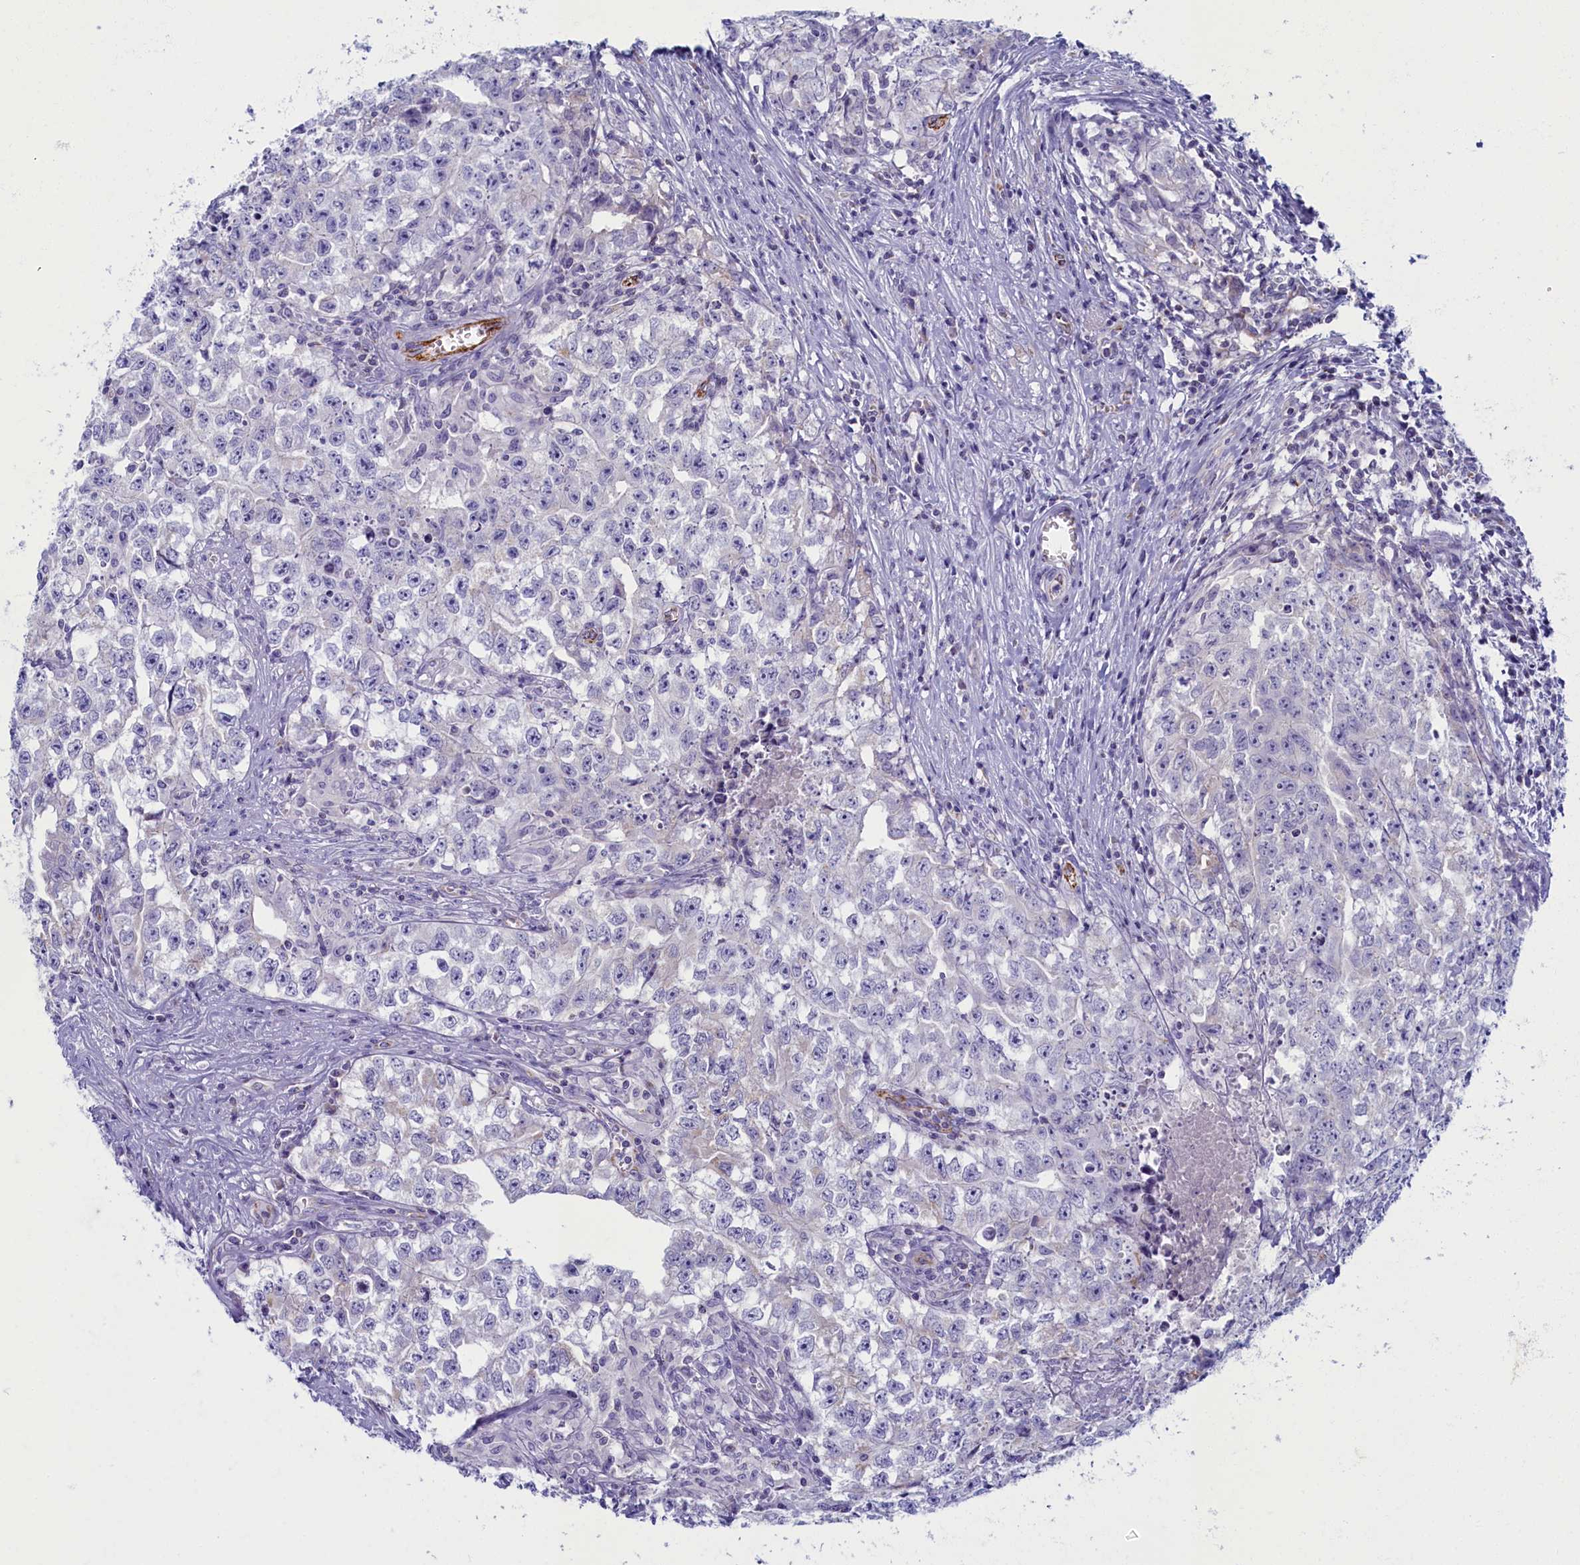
{"staining": {"intensity": "negative", "quantity": "none", "location": "none"}, "tissue": "testis cancer", "cell_type": "Tumor cells", "image_type": "cancer", "snomed": [{"axis": "morphology", "description": "Seminoma, NOS"}, {"axis": "morphology", "description": "Carcinoma, Embryonal, NOS"}, {"axis": "topography", "description": "Testis"}], "caption": "Immunohistochemical staining of testis cancer reveals no significant positivity in tumor cells. (Brightfield microscopy of DAB (3,3'-diaminobenzidine) IHC at high magnification).", "gene": "OCIAD2", "patient": {"sex": "male", "age": 43}}